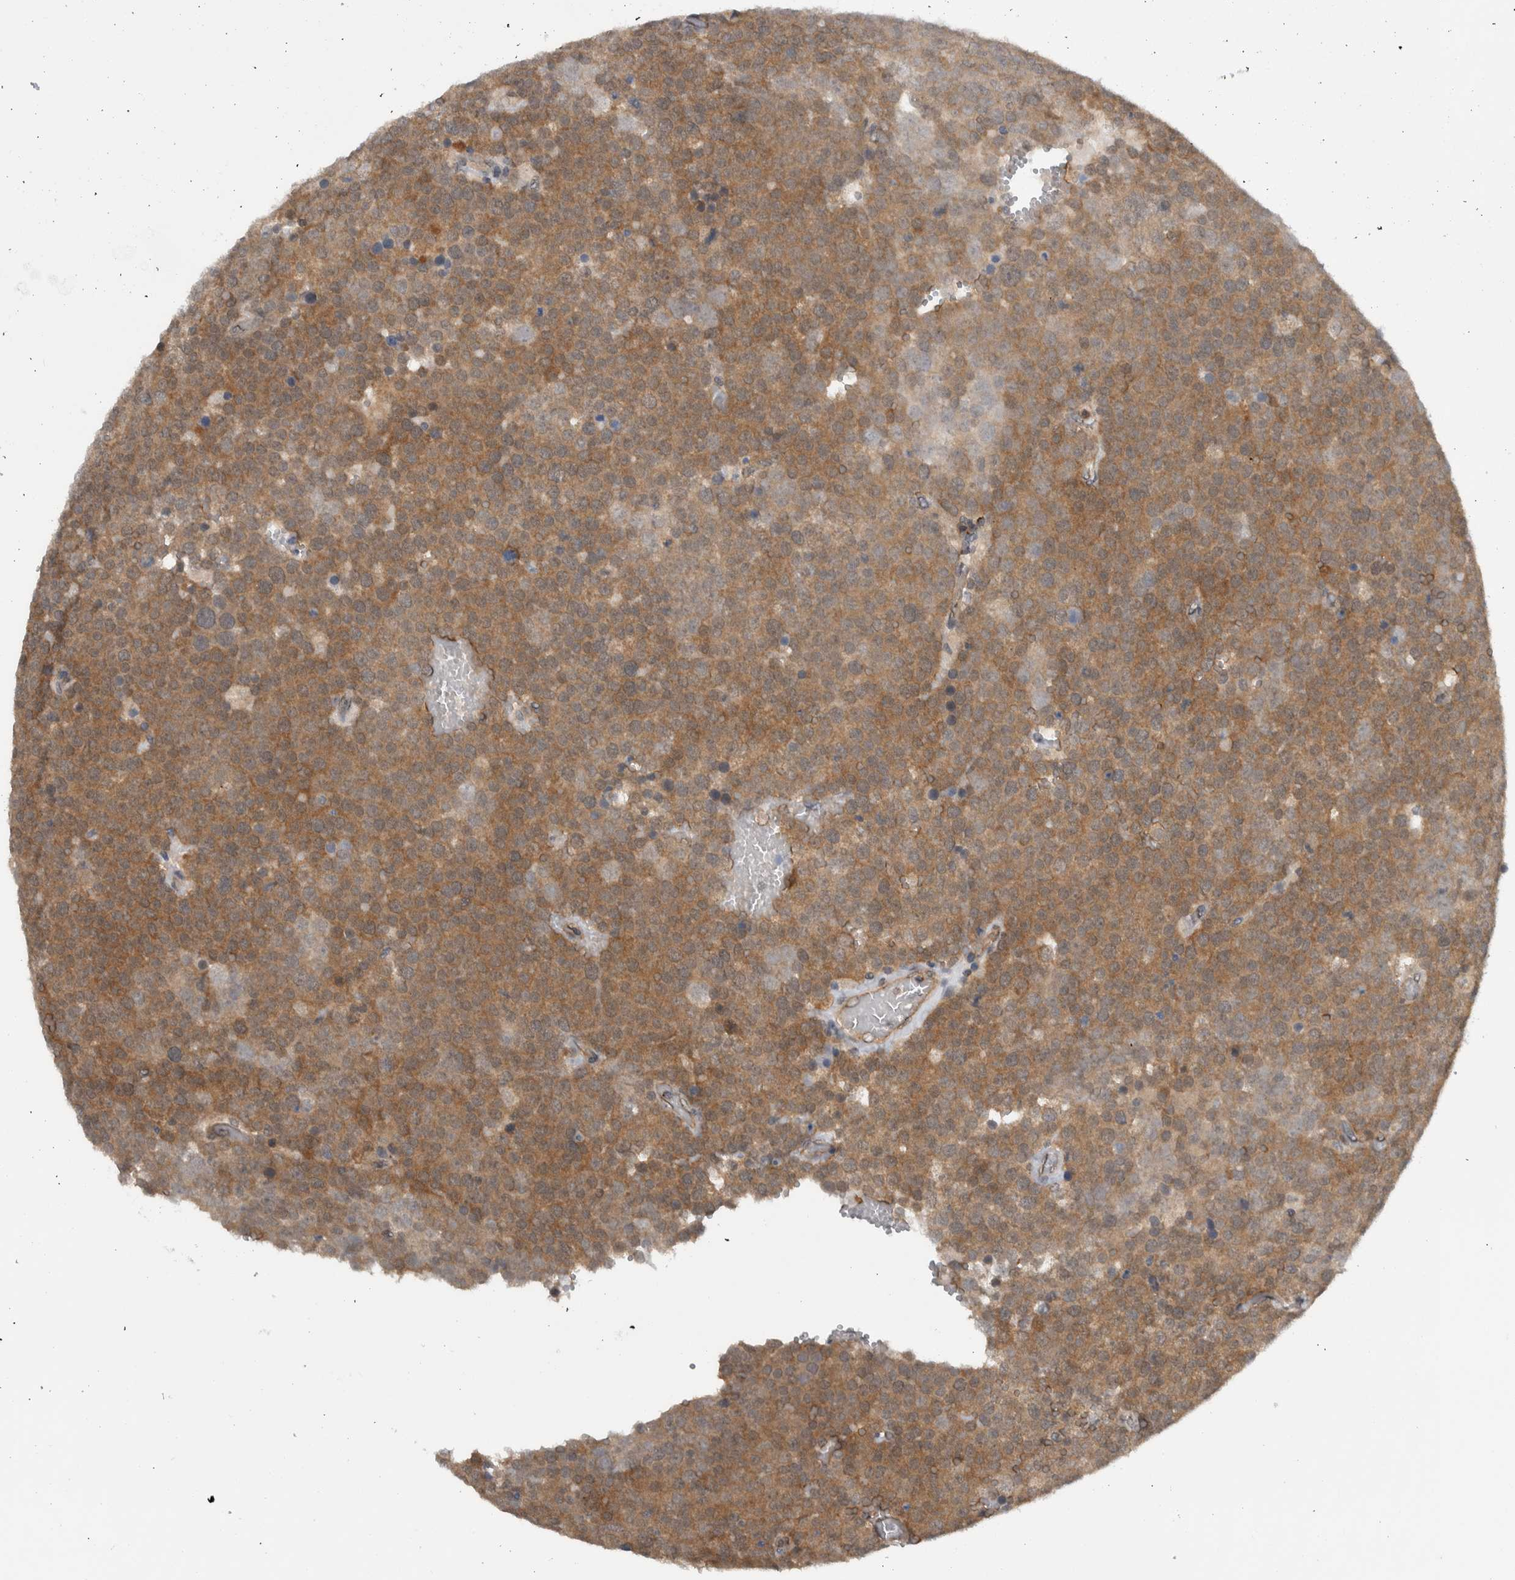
{"staining": {"intensity": "moderate", "quantity": ">75%", "location": "cytoplasmic/membranous"}, "tissue": "testis cancer", "cell_type": "Tumor cells", "image_type": "cancer", "snomed": [{"axis": "morphology", "description": "Normal tissue, NOS"}, {"axis": "morphology", "description": "Seminoma, NOS"}, {"axis": "topography", "description": "Testis"}], "caption": "Protein staining reveals moderate cytoplasmic/membranous staining in approximately >75% of tumor cells in seminoma (testis). (brown staining indicates protein expression, while blue staining denotes nuclei).", "gene": "CCDC43", "patient": {"sex": "male", "age": 71}}